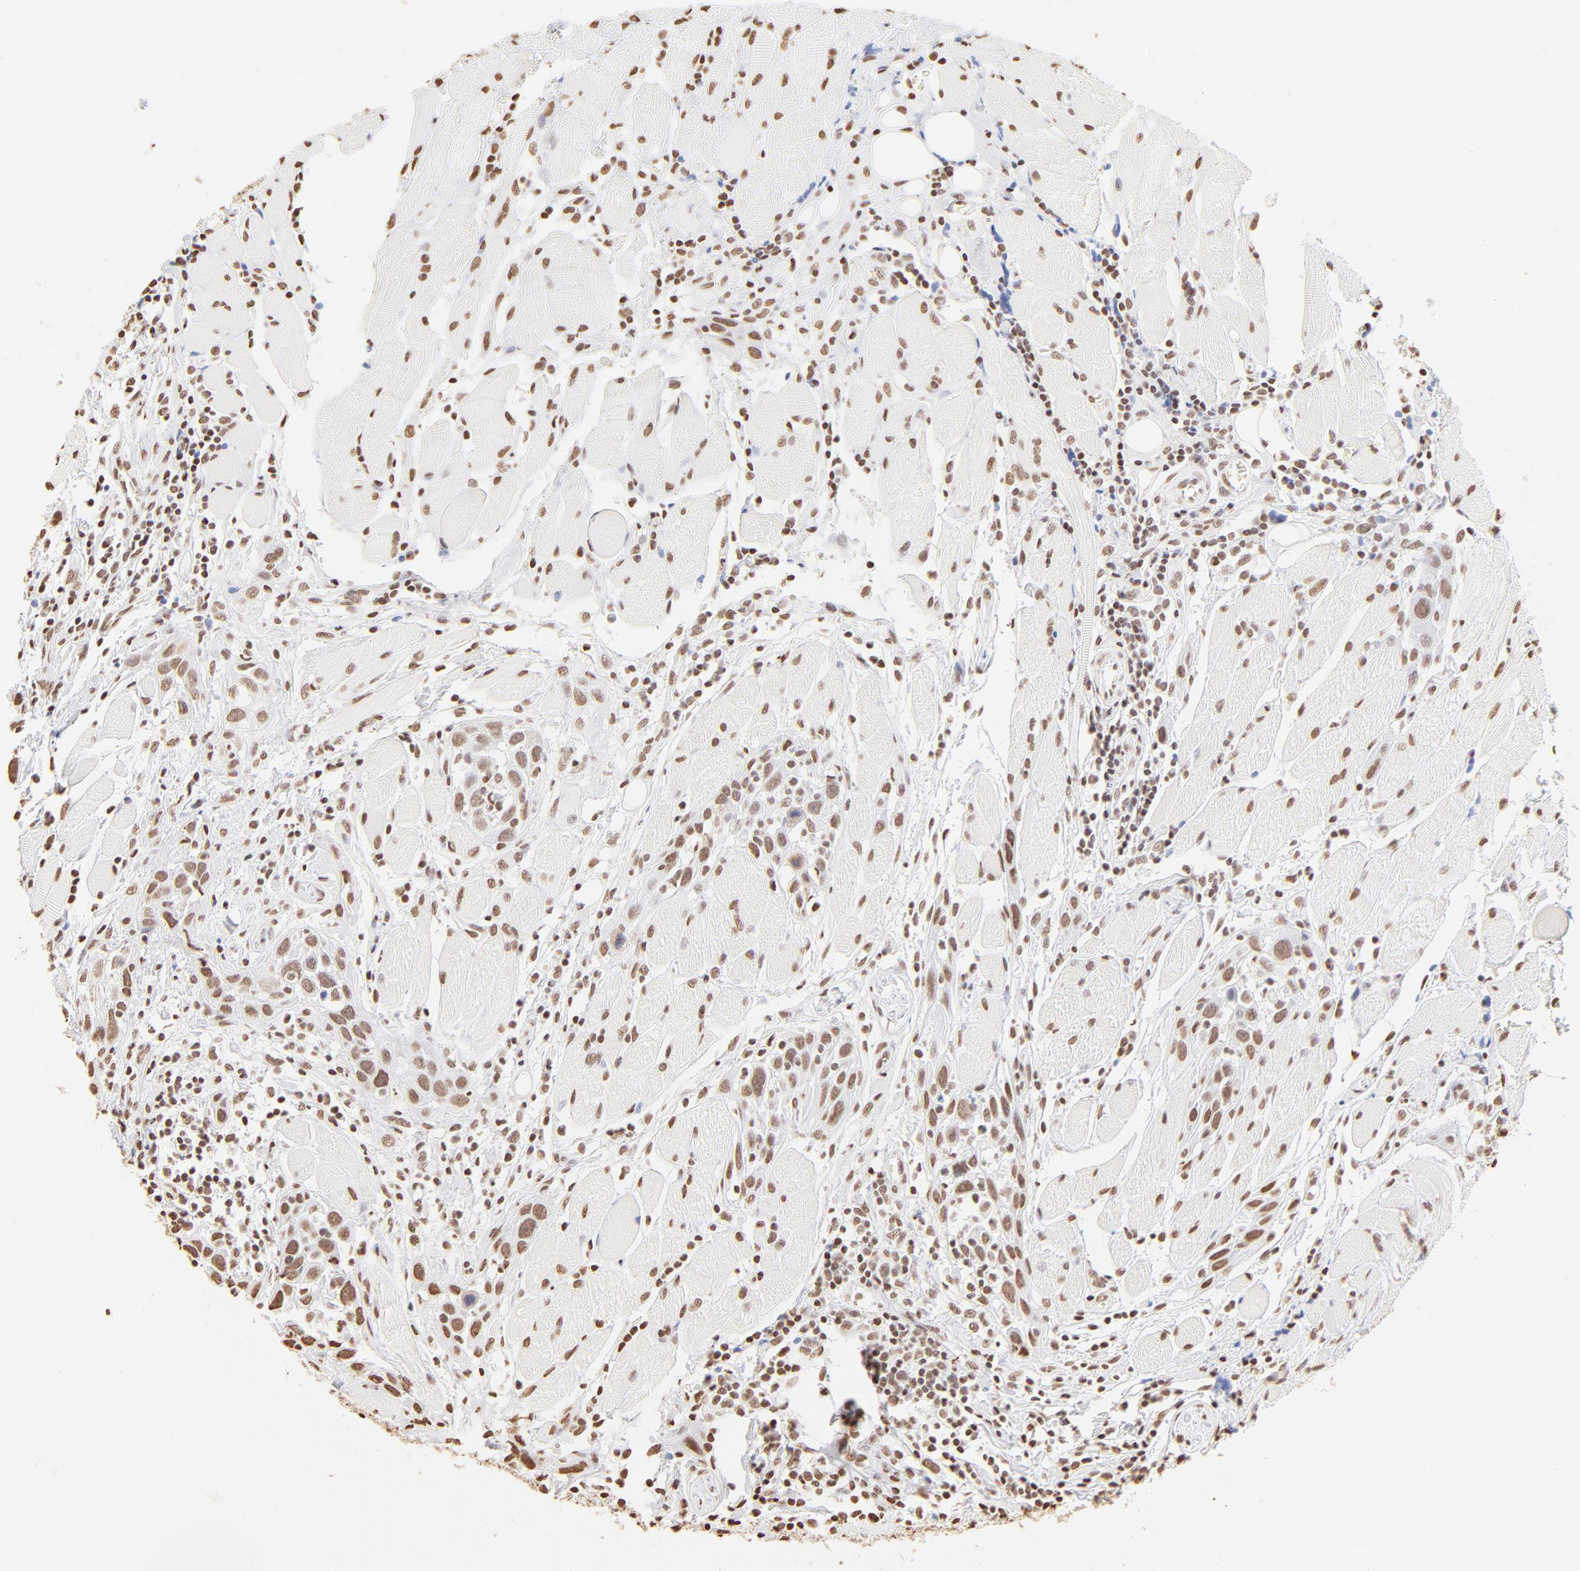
{"staining": {"intensity": "moderate", "quantity": ">75%", "location": "nuclear"}, "tissue": "head and neck cancer", "cell_type": "Tumor cells", "image_type": "cancer", "snomed": [{"axis": "morphology", "description": "Squamous cell carcinoma, NOS"}, {"axis": "topography", "description": "Oral tissue"}, {"axis": "topography", "description": "Head-Neck"}], "caption": "Head and neck squamous cell carcinoma stained with a protein marker displays moderate staining in tumor cells.", "gene": "ZNF540", "patient": {"sex": "female", "age": 50}}